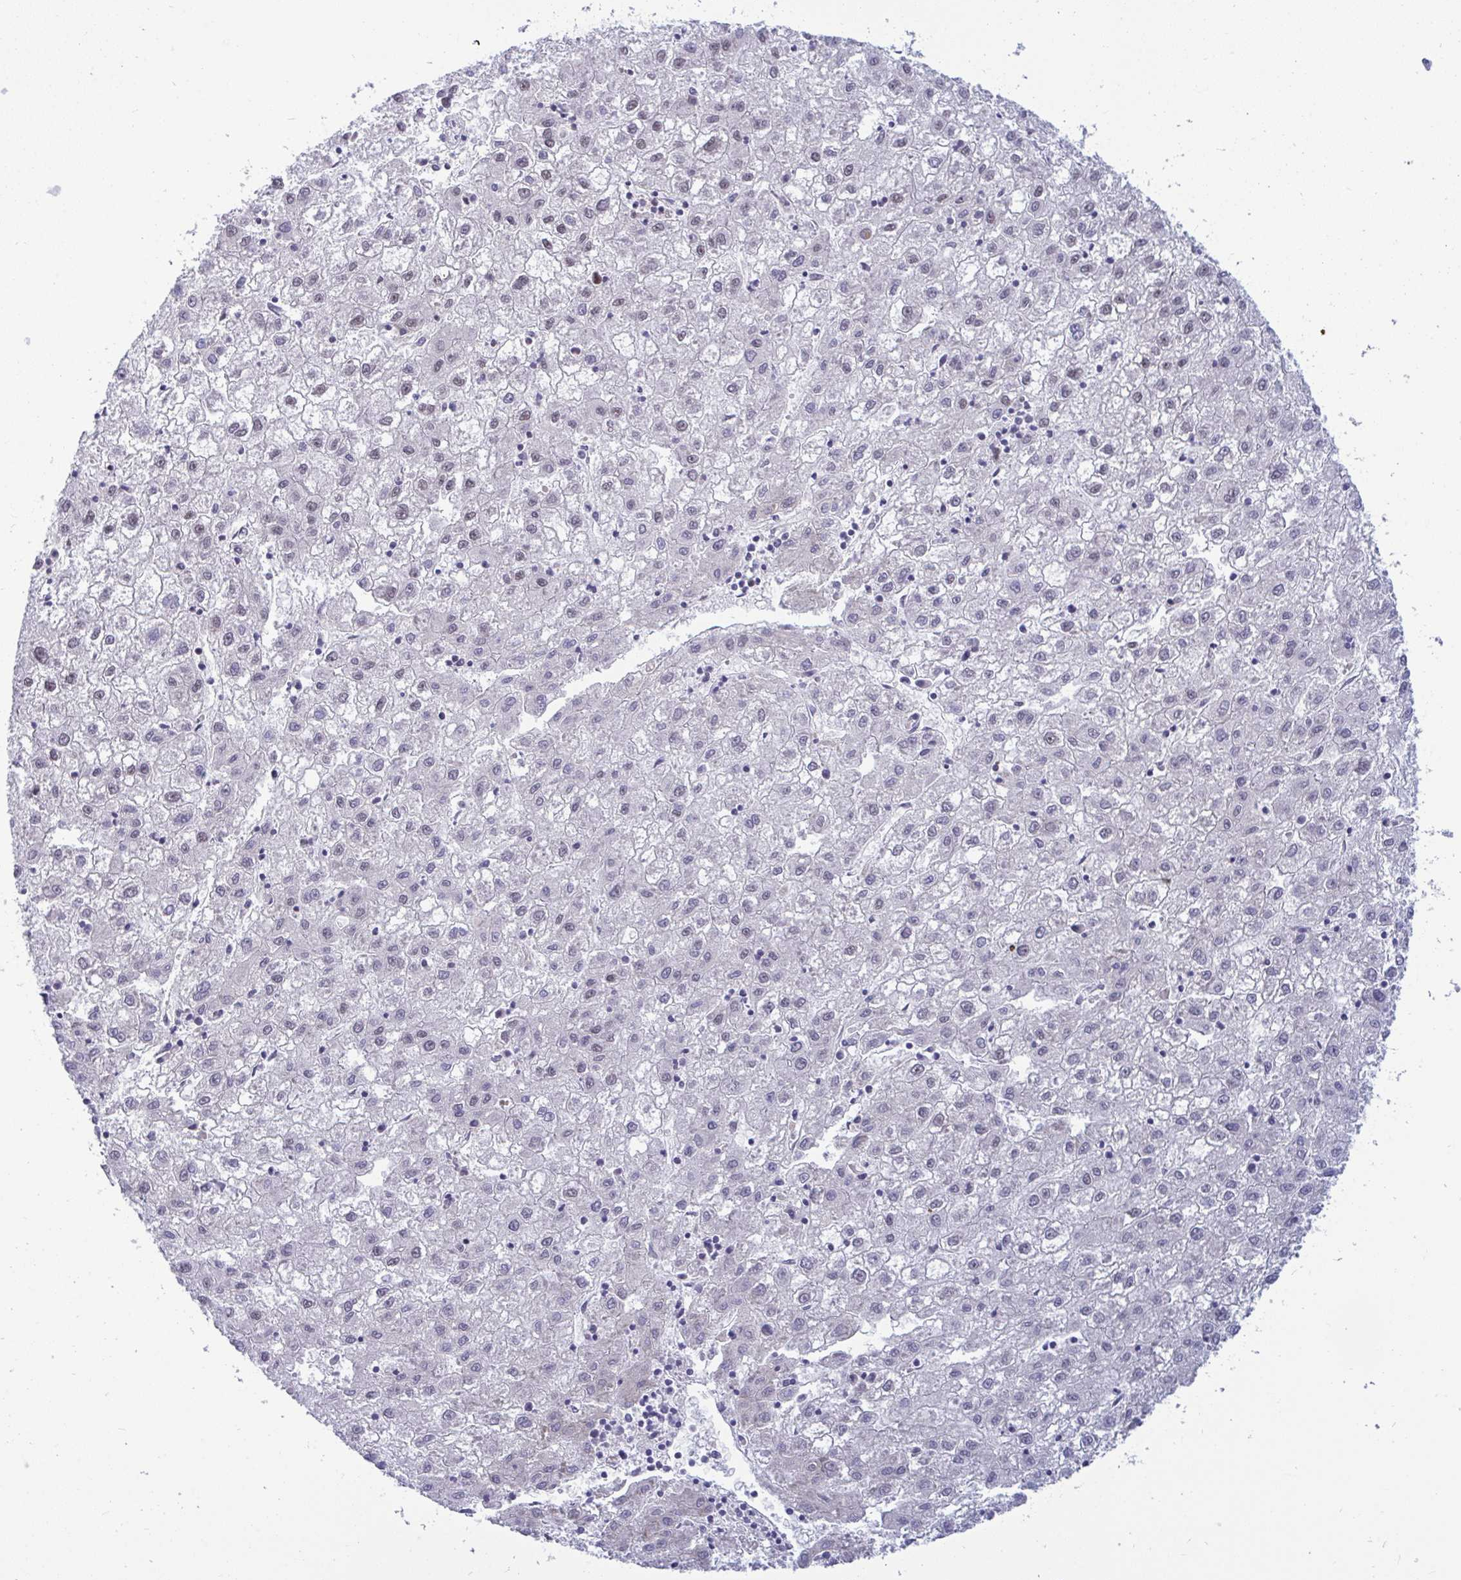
{"staining": {"intensity": "weak", "quantity": "<25%", "location": "nuclear"}, "tissue": "liver cancer", "cell_type": "Tumor cells", "image_type": "cancer", "snomed": [{"axis": "morphology", "description": "Carcinoma, Hepatocellular, NOS"}, {"axis": "topography", "description": "Liver"}], "caption": "Liver cancer (hepatocellular carcinoma) was stained to show a protein in brown. There is no significant positivity in tumor cells.", "gene": "WBP11", "patient": {"sex": "male", "age": 72}}